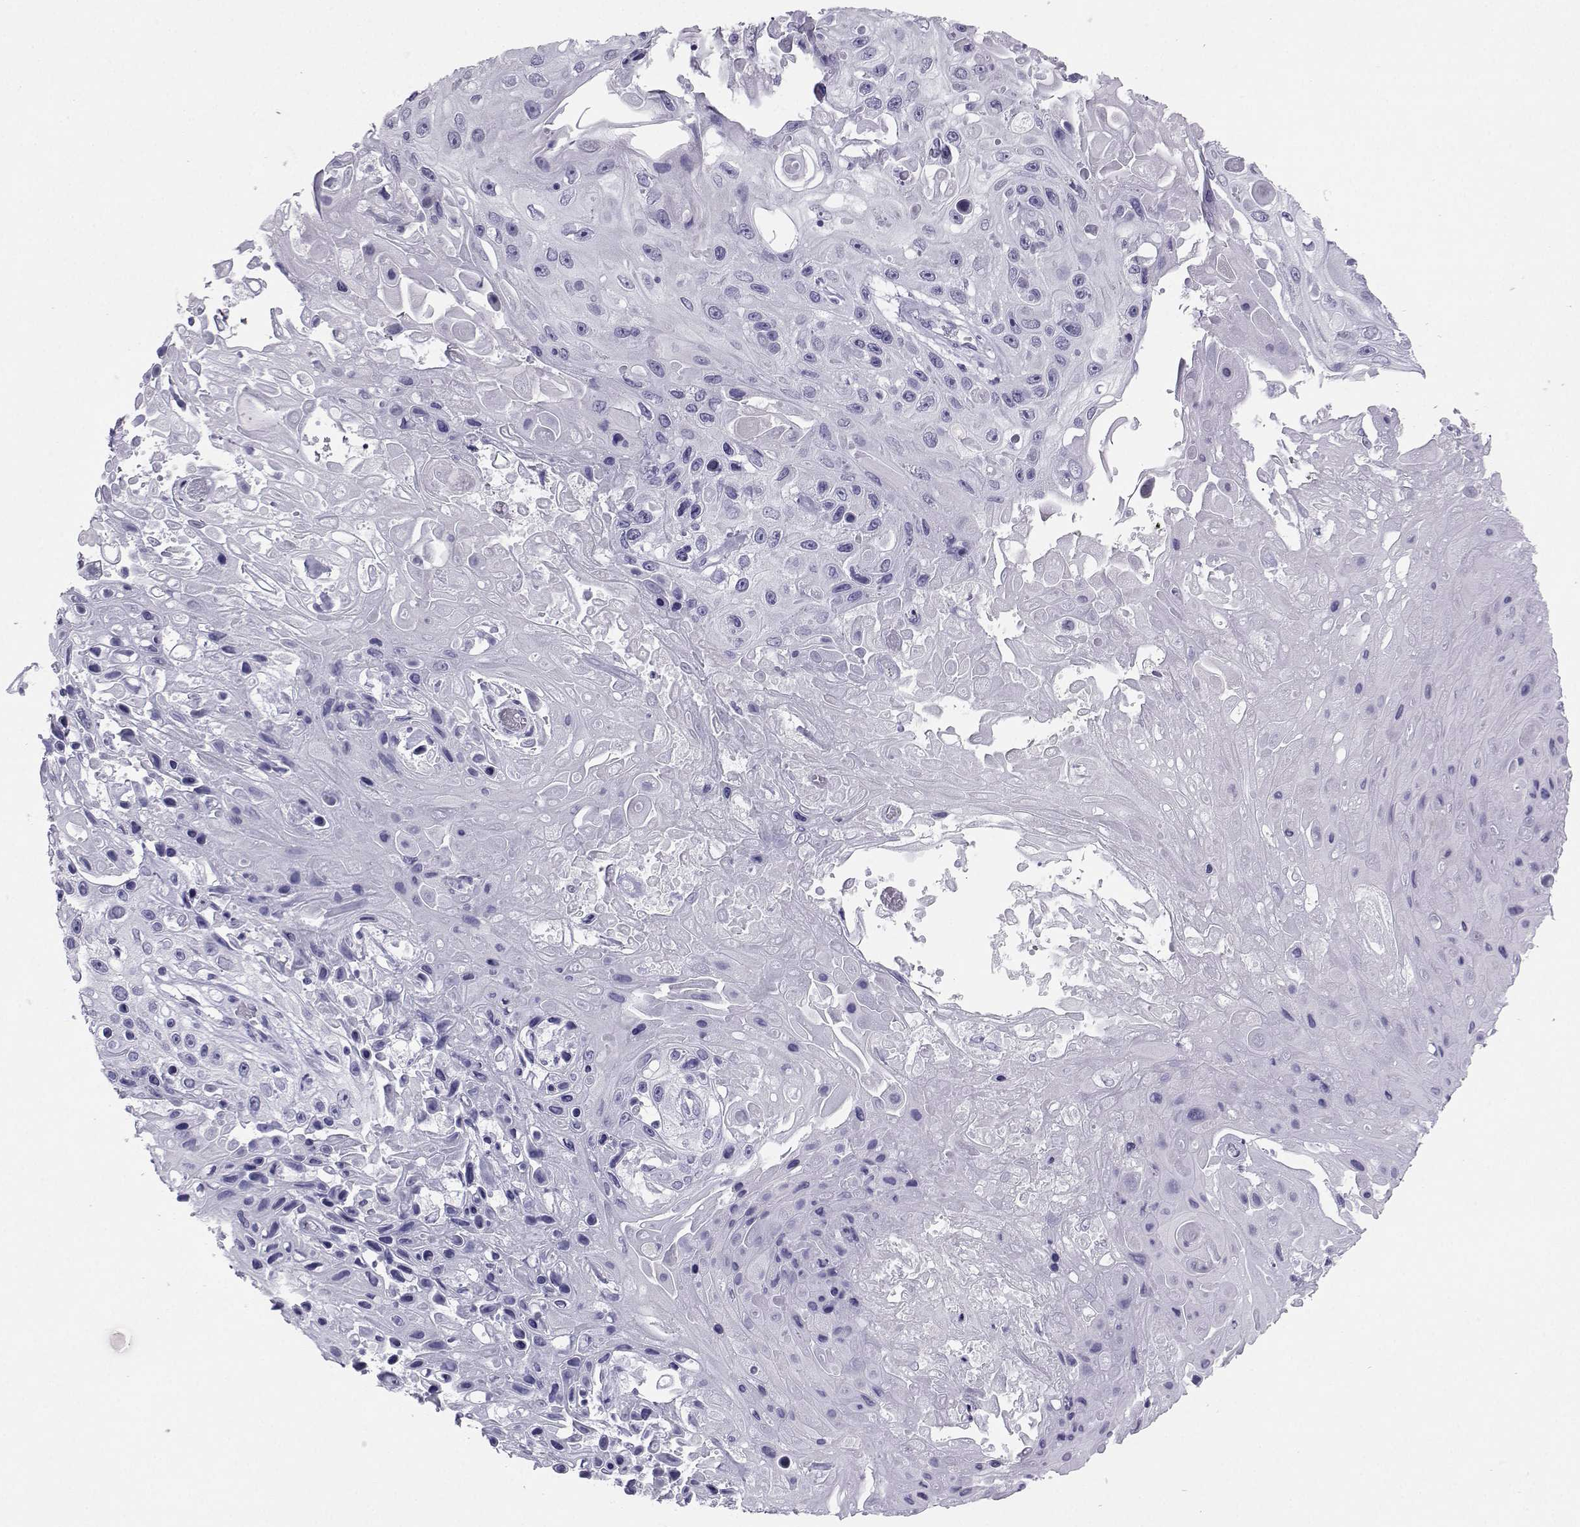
{"staining": {"intensity": "negative", "quantity": "none", "location": "none"}, "tissue": "skin cancer", "cell_type": "Tumor cells", "image_type": "cancer", "snomed": [{"axis": "morphology", "description": "Squamous cell carcinoma, NOS"}, {"axis": "topography", "description": "Skin"}], "caption": "IHC of skin squamous cell carcinoma demonstrates no expression in tumor cells.", "gene": "SST", "patient": {"sex": "male", "age": 82}}